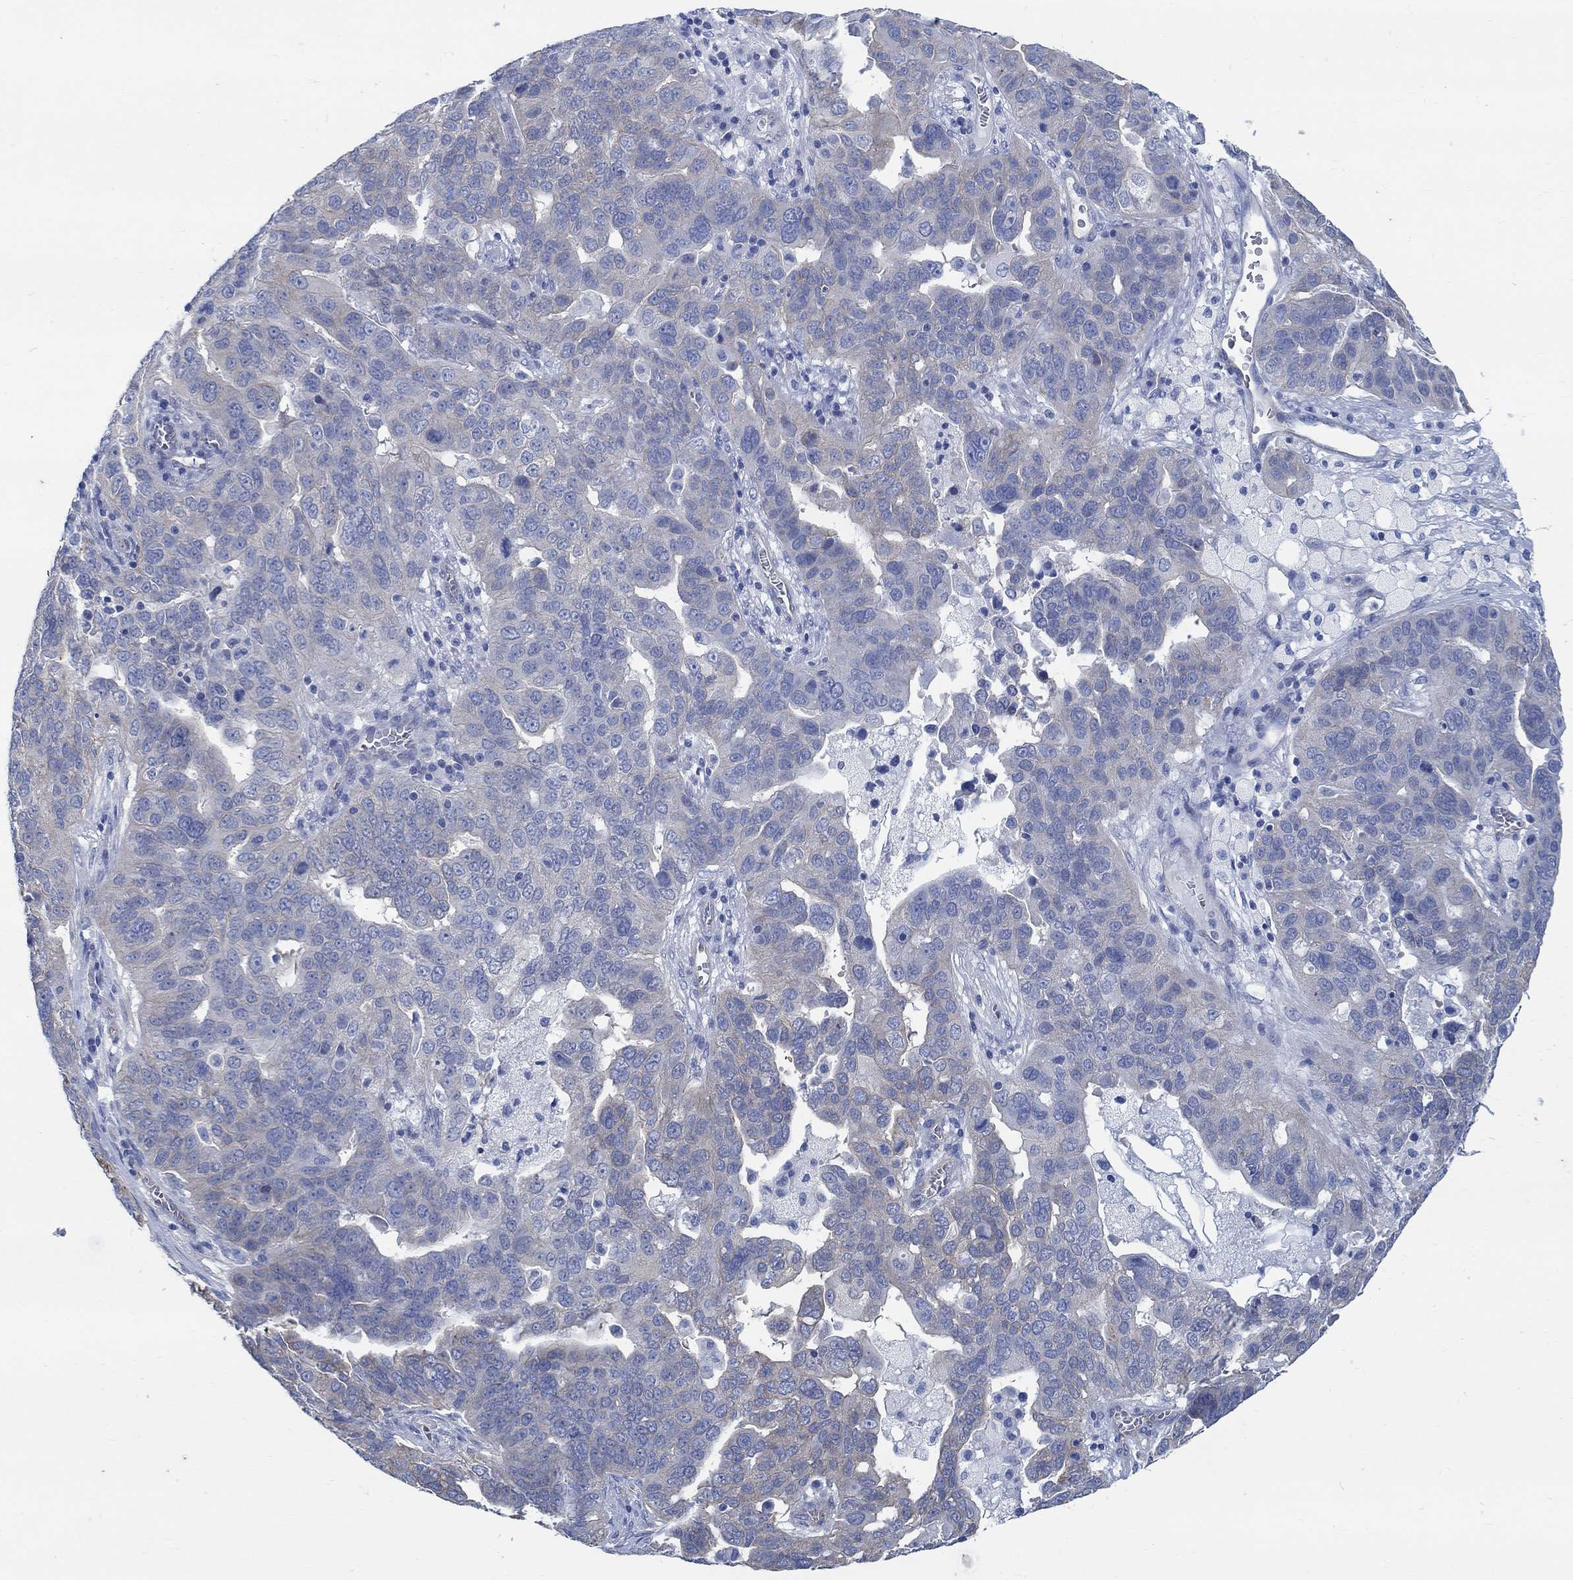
{"staining": {"intensity": "negative", "quantity": "none", "location": "none"}, "tissue": "ovarian cancer", "cell_type": "Tumor cells", "image_type": "cancer", "snomed": [{"axis": "morphology", "description": "Carcinoma, endometroid"}, {"axis": "topography", "description": "Soft tissue"}, {"axis": "topography", "description": "Ovary"}], "caption": "Protein analysis of ovarian cancer (endometroid carcinoma) exhibits no significant positivity in tumor cells. (Brightfield microscopy of DAB (3,3'-diaminobenzidine) immunohistochemistry (IHC) at high magnification).", "gene": "TMEM198", "patient": {"sex": "female", "age": 52}}